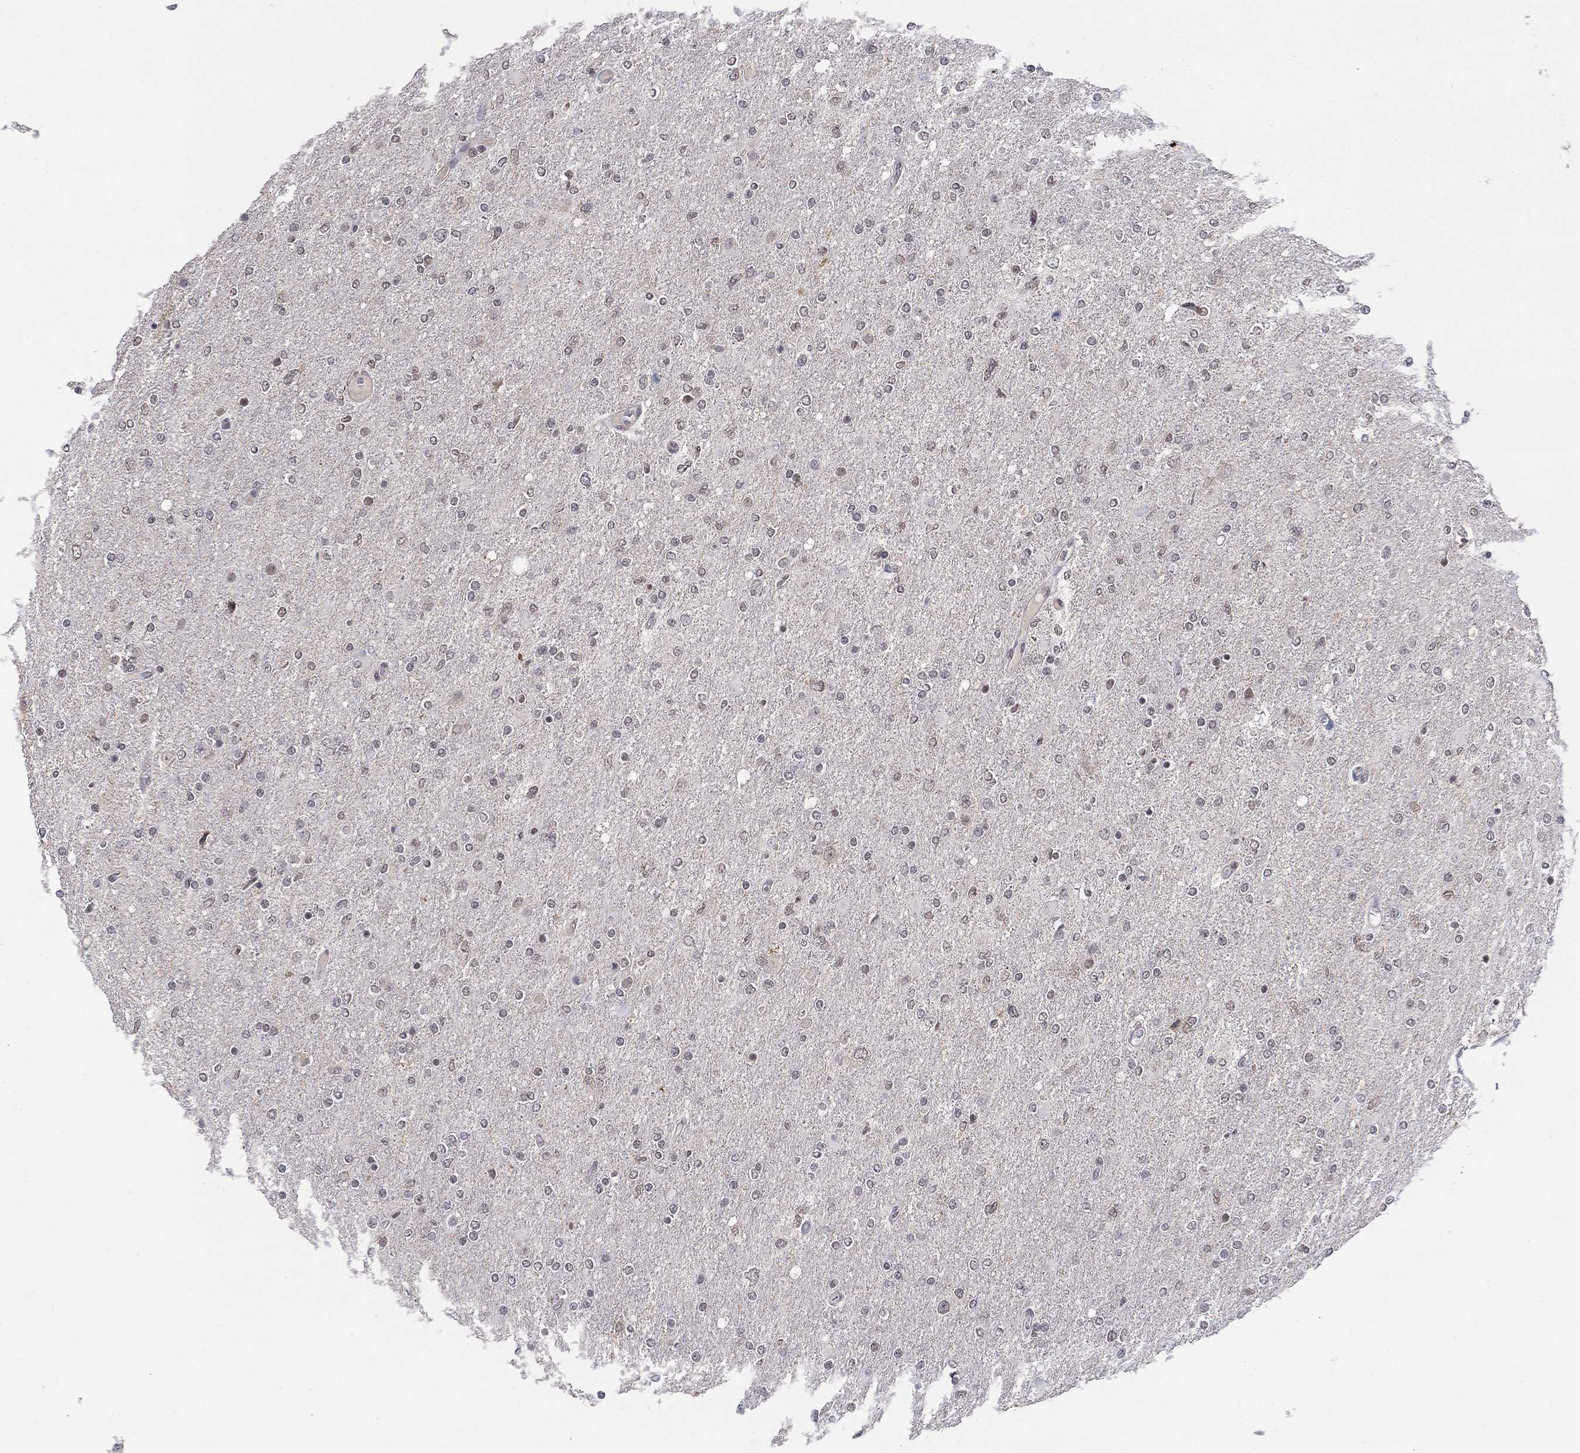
{"staining": {"intensity": "negative", "quantity": "none", "location": "none"}, "tissue": "glioma", "cell_type": "Tumor cells", "image_type": "cancer", "snomed": [{"axis": "morphology", "description": "Glioma, malignant, High grade"}, {"axis": "topography", "description": "Cerebral cortex"}], "caption": "The micrograph exhibits no staining of tumor cells in malignant glioma (high-grade).", "gene": "GRIA3", "patient": {"sex": "male", "age": 70}}